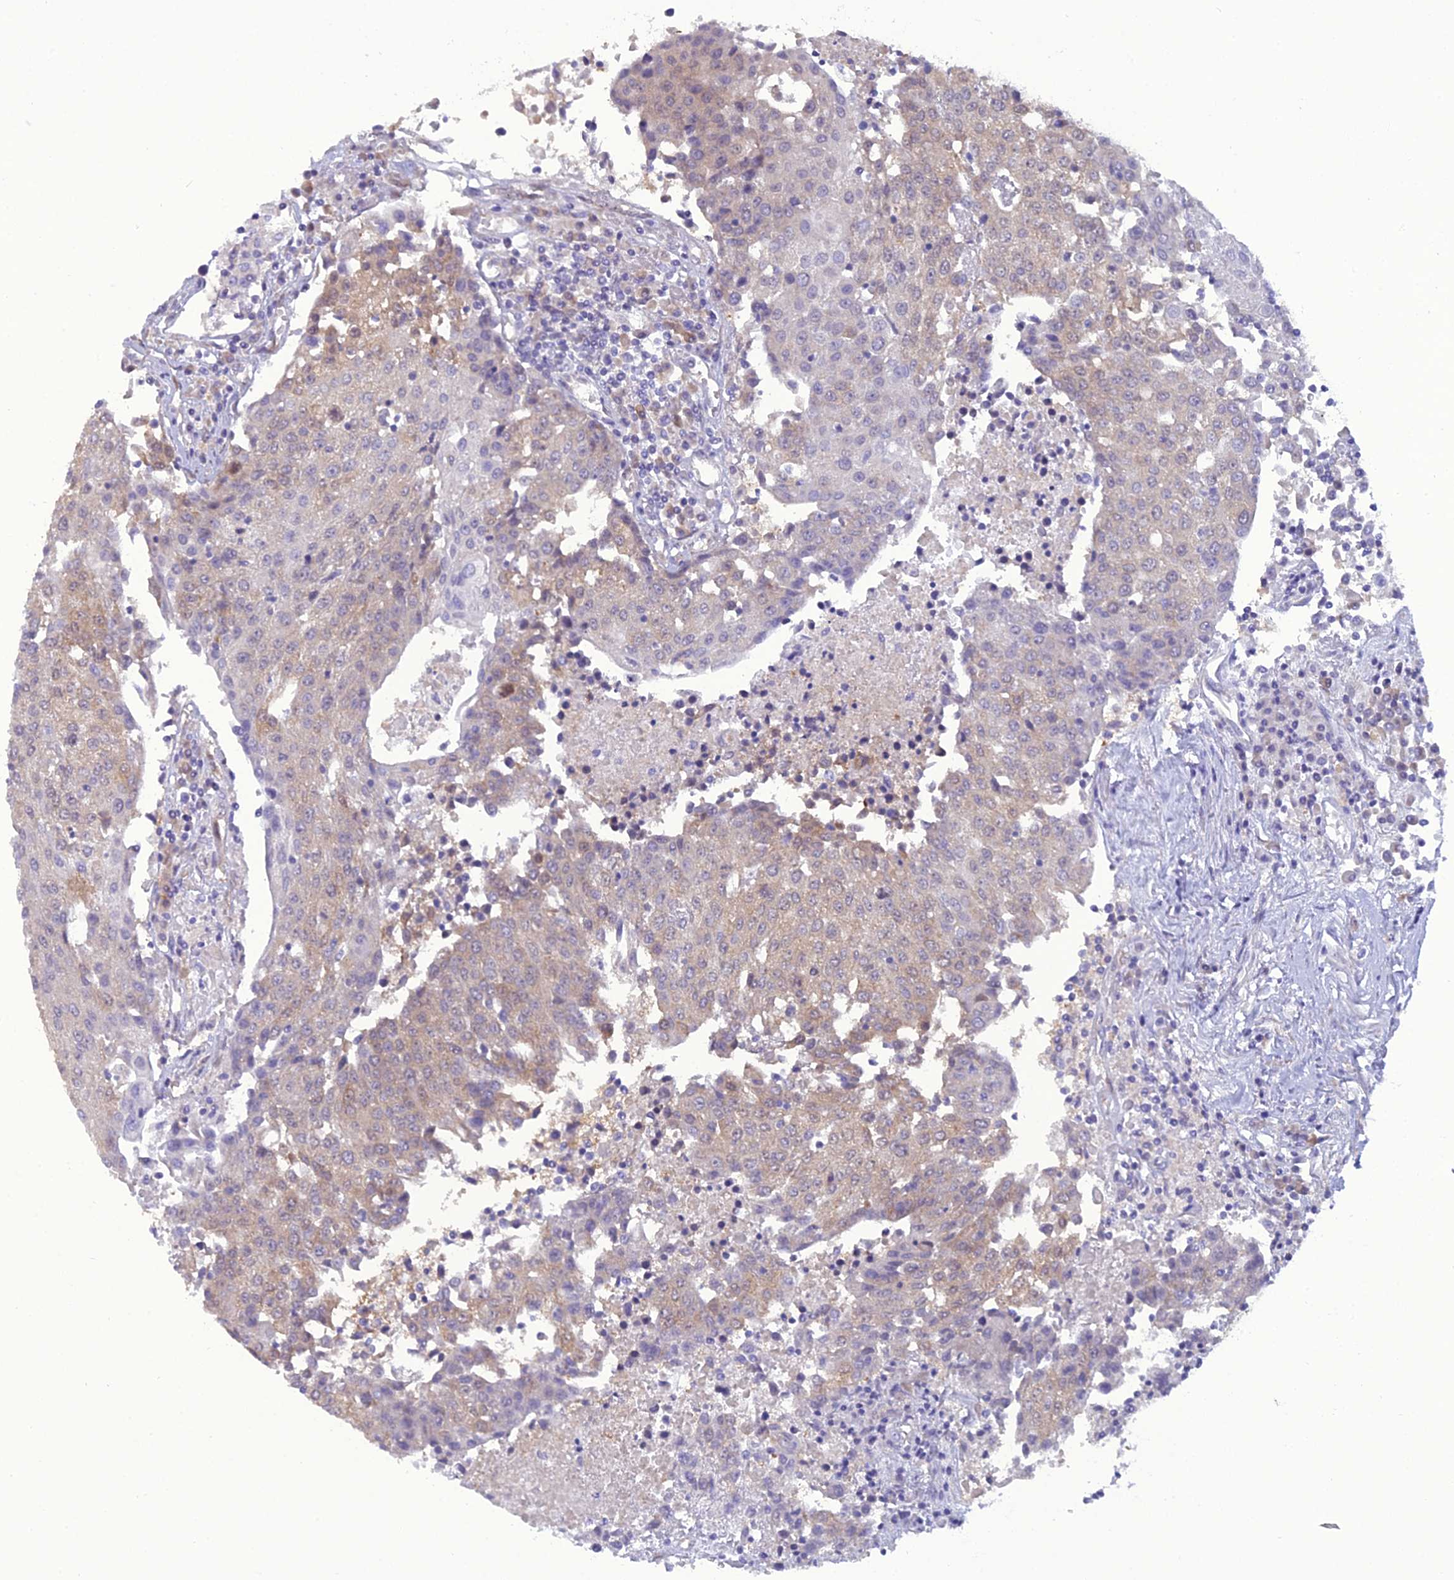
{"staining": {"intensity": "weak", "quantity": "25%-75%", "location": "cytoplasmic/membranous"}, "tissue": "urothelial cancer", "cell_type": "Tumor cells", "image_type": "cancer", "snomed": [{"axis": "morphology", "description": "Urothelial carcinoma, High grade"}, {"axis": "topography", "description": "Urinary bladder"}], "caption": "The micrograph shows immunohistochemical staining of urothelial cancer. There is weak cytoplasmic/membranous expression is identified in approximately 25%-75% of tumor cells.", "gene": "GNPNAT1", "patient": {"sex": "female", "age": 85}}